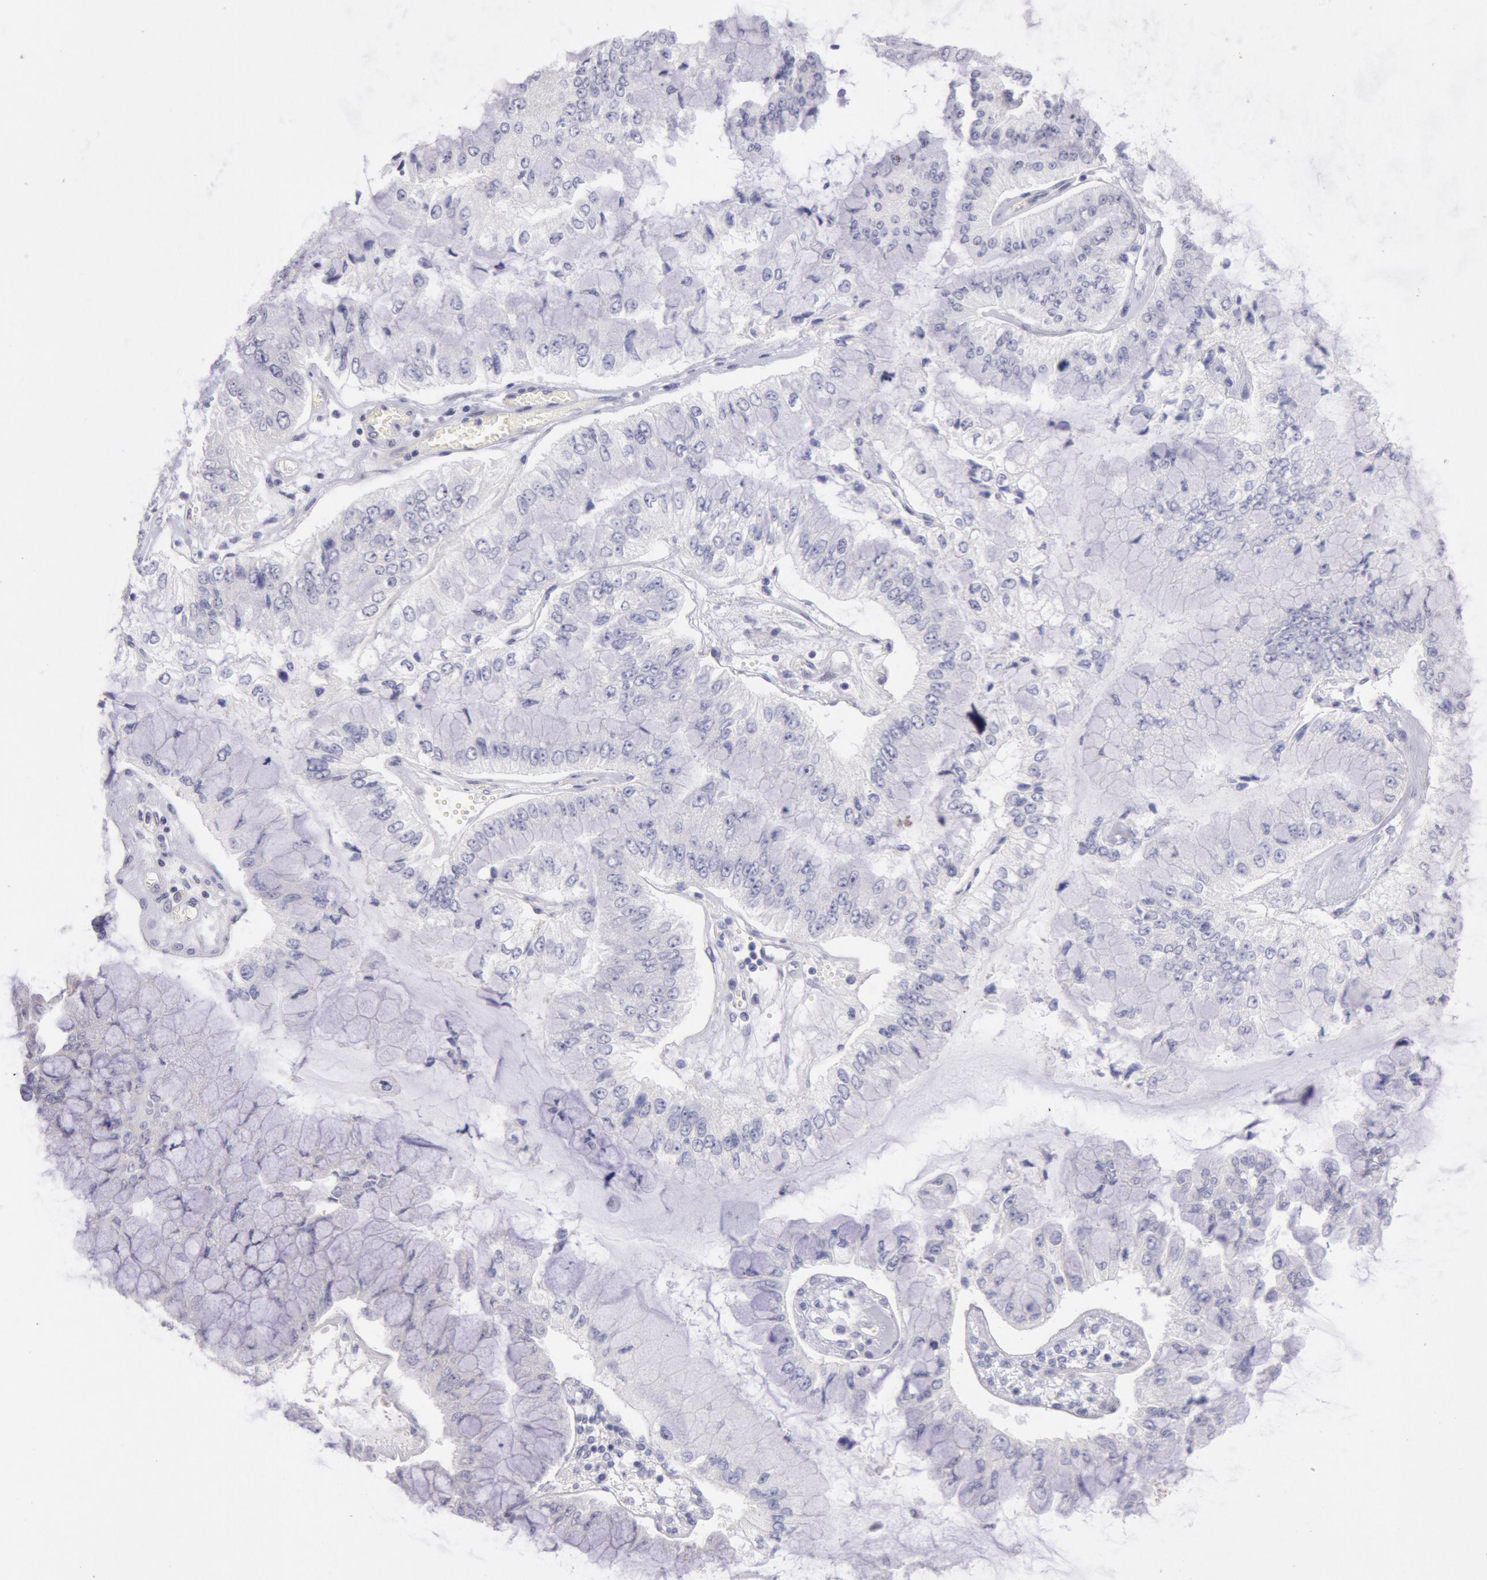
{"staining": {"intensity": "negative", "quantity": "none", "location": "none"}, "tissue": "liver cancer", "cell_type": "Tumor cells", "image_type": "cancer", "snomed": [{"axis": "morphology", "description": "Cholangiocarcinoma"}, {"axis": "topography", "description": "Liver"}], "caption": "Human liver cancer (cholangiocarcinoma) stained for a protein using immunohistochemistry (IHC) reveals no staining in tumor cells.", "gene": "FRMD6", "patient": {"sex": "female", "age": 79}}